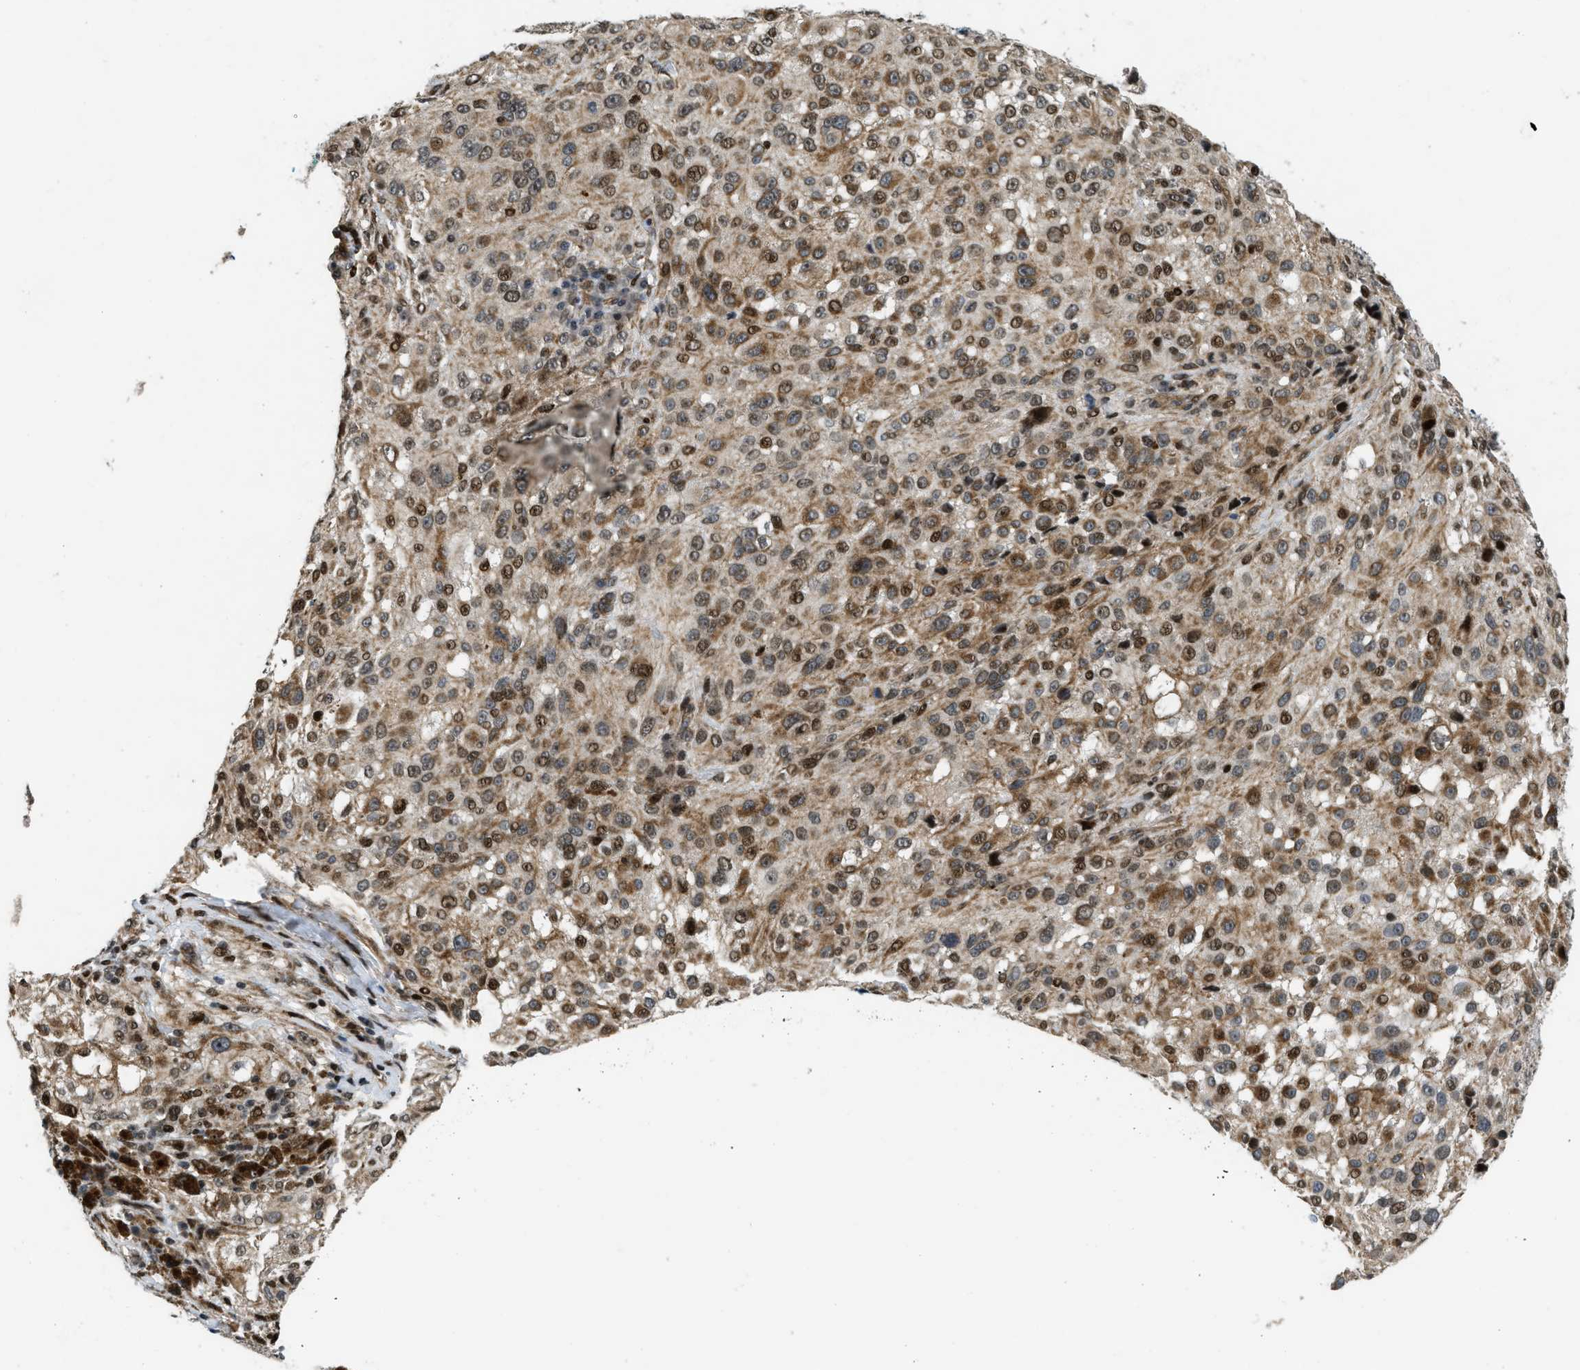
{"staining": {"intensity": "strong", "quantity": "<25%", "location": "nuclear"}, "tissue": "melanoma", "cell_type": "Tumor cells", "image_type": "cancer", "snomed": [{"axis": "morphology", "description": "Necrosis, NOS"}, {"axis": "morphology", "description": "Malignant melanoma, NOS"}, {"axis": "topography", "description": "Skin"}], "caption": "Malignant melanoma tissue exhibits strong nuclear positivity in about <25% of tumor cells", "gene": "LTA4H", "patient": {"sex": "female", "age": 87}}